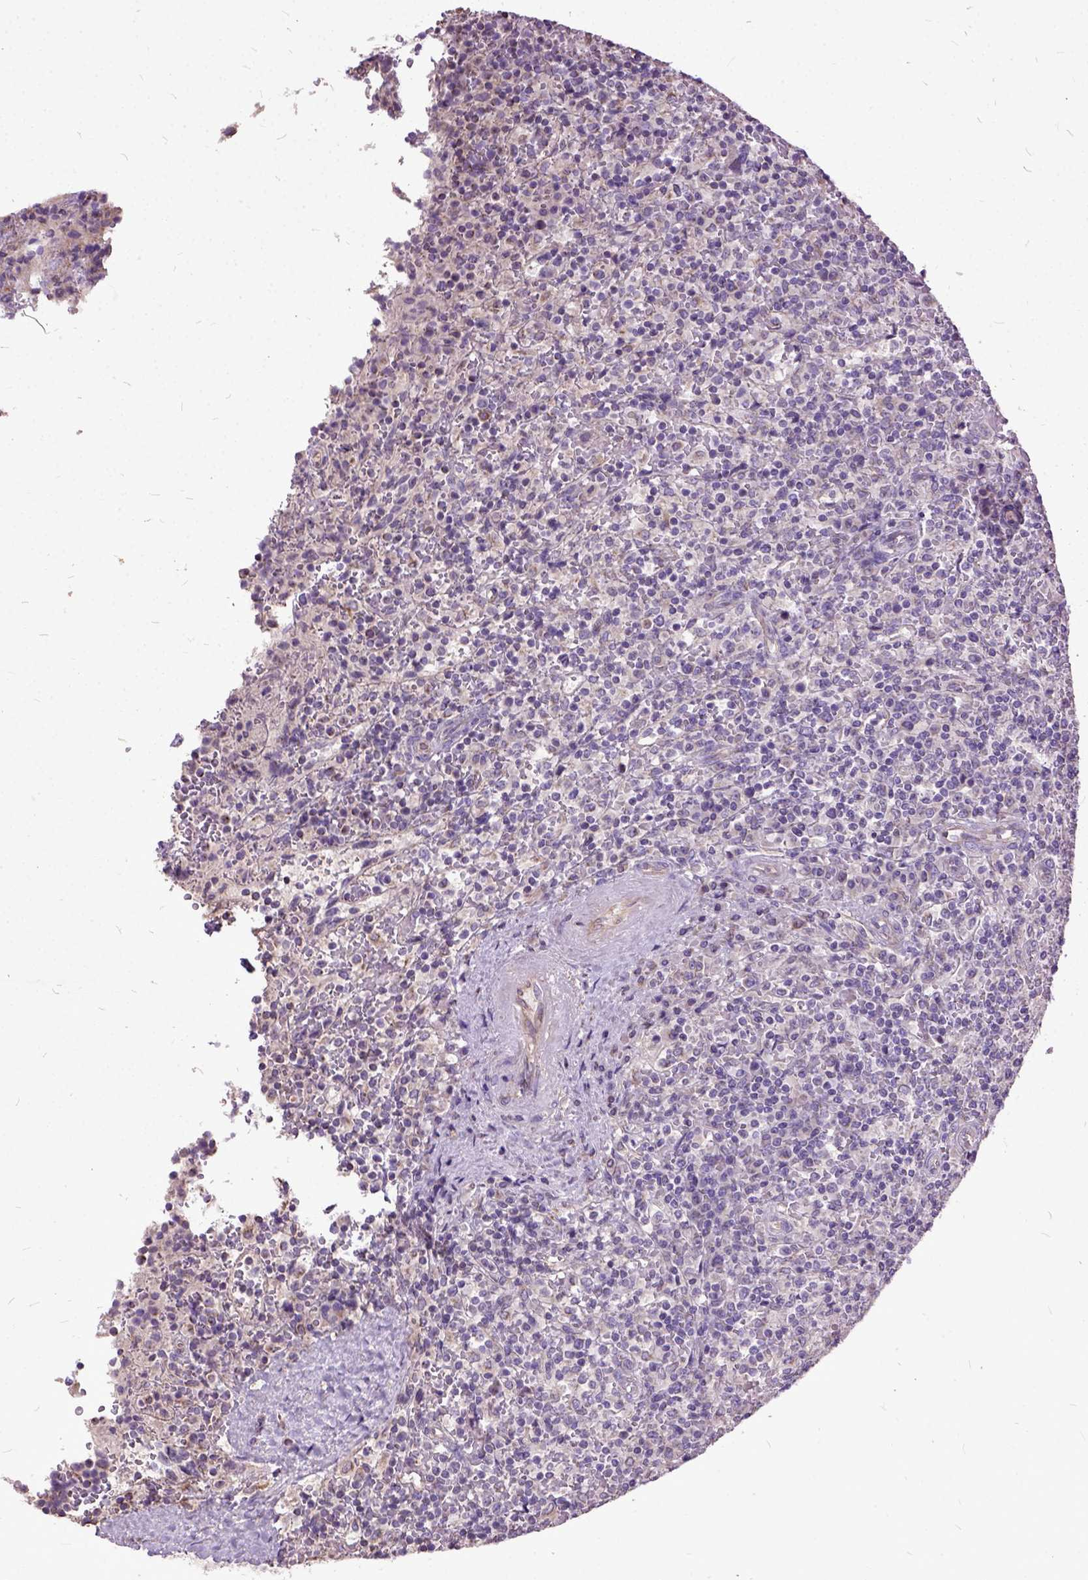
{"staining": {"intensity": "negative", "quantity": "none", "location": "none"}, "tissue": "lymphoma", "cell_type": "Tumor cells", "image_type": "cancer", "snomed": [{"axis": "morphology", "description": "Malignant lymphoma, non-Hodgkin's type, Low grade"}, {"axis": "topography", "description": "Spleen"}], "caption": "The histopathology image demonstrates no staining of tumor cells in low-grade malignant lymphoma, non-Hodgkin's type.", "gene": "AREG", "patient": {"sex": "male", "age": 62}}